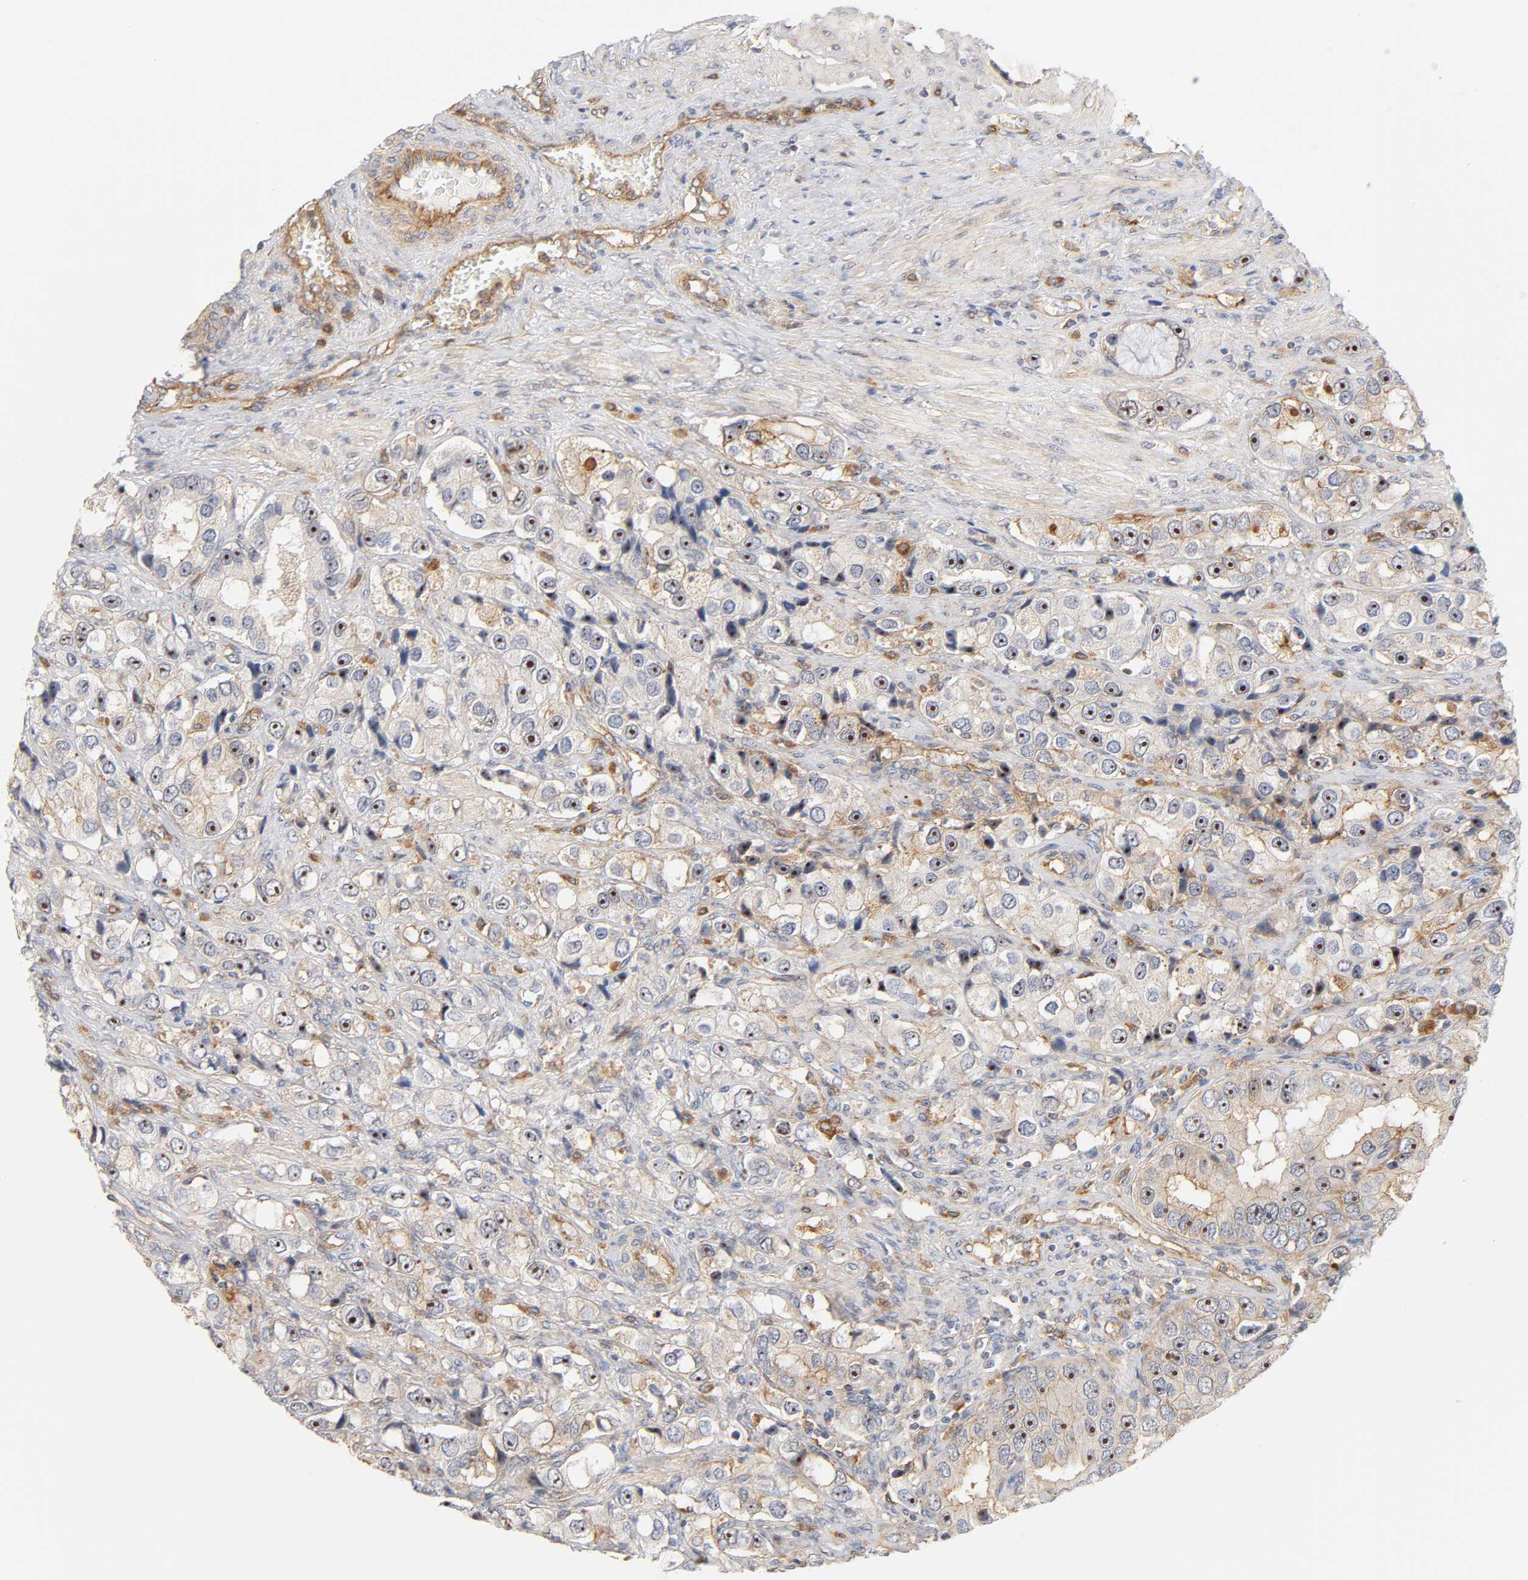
{"staining": {"intensity": "strong", "quantity": "25%-75%", "location": "cytoplasmic/membranous,nuclear"}, "tissue": "prostate cancer", "cell_type": "Tumor cells", "image_type": "cancer", "snomed": [{"axis": "morphology", "description": "Adenocarcinoma, High grade"}, {"axis": "topography", "description": "Prostate"}], "caption": "Approximately 25%-75% of tumor cells in human adenocarcinoma (high-grade) (prostate) exhibit strong cytoplasmic/membranous and nuclear protein positivity as visualized by brown immunohistochemical staining.", "gene": "PLD1", "patient": {"sex": "male", "age": 63}}